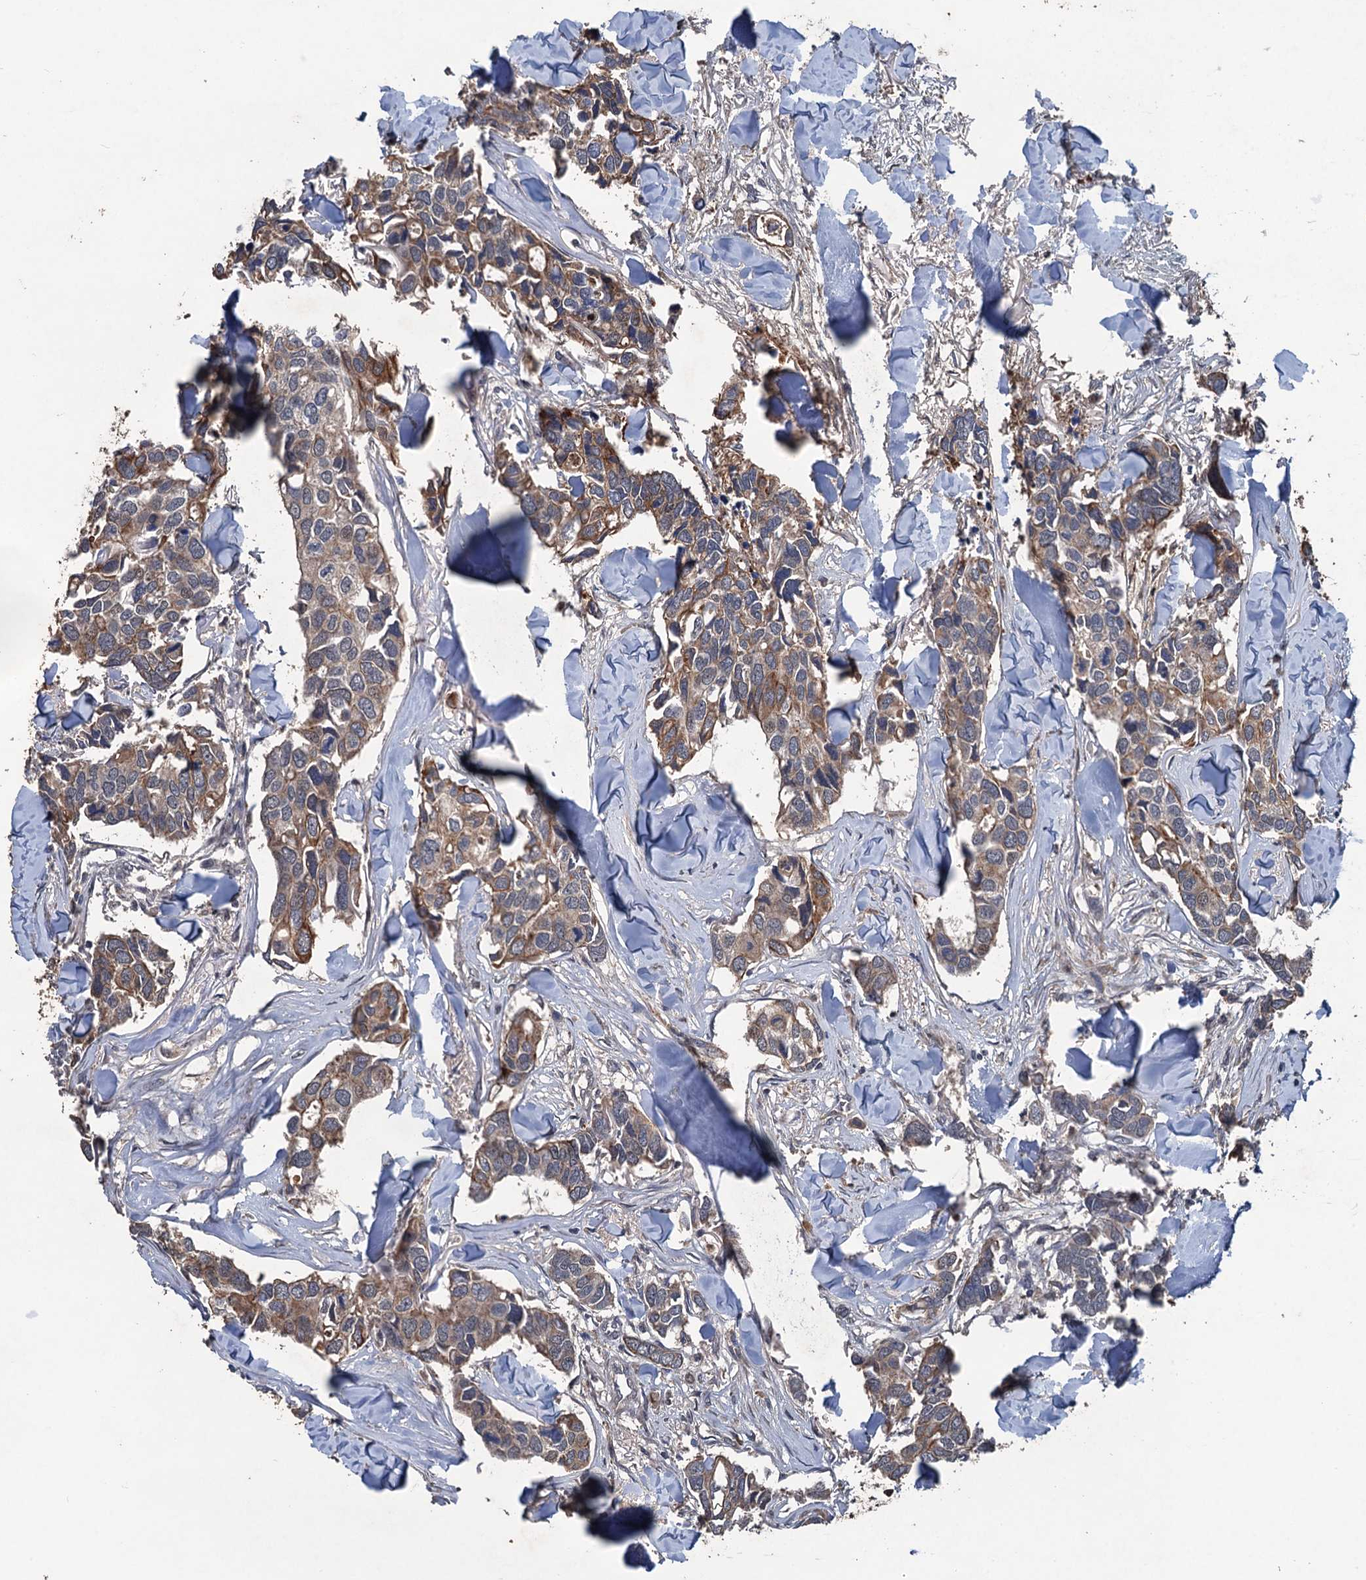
{"staining": {"intensity": "moderate", "quantity": ">75%", "location": "cytoplasmic/membranous,nuclear"}, "tissue": "breast cancer", "cell_type": "Tumor cells", "image_type": "cancer", "snomed": [{"axis": "morphology", "description": "Duct carcinoma"}, {"axis": "topography", "description": "Breast"}], "caption": "Human breast infiltrating ductal carcinoma stained with a protein marker demonstrates moderate staining in tumor cells.", "gene": "ZNF438", "patient": {"sex": "female", "age": 83}}